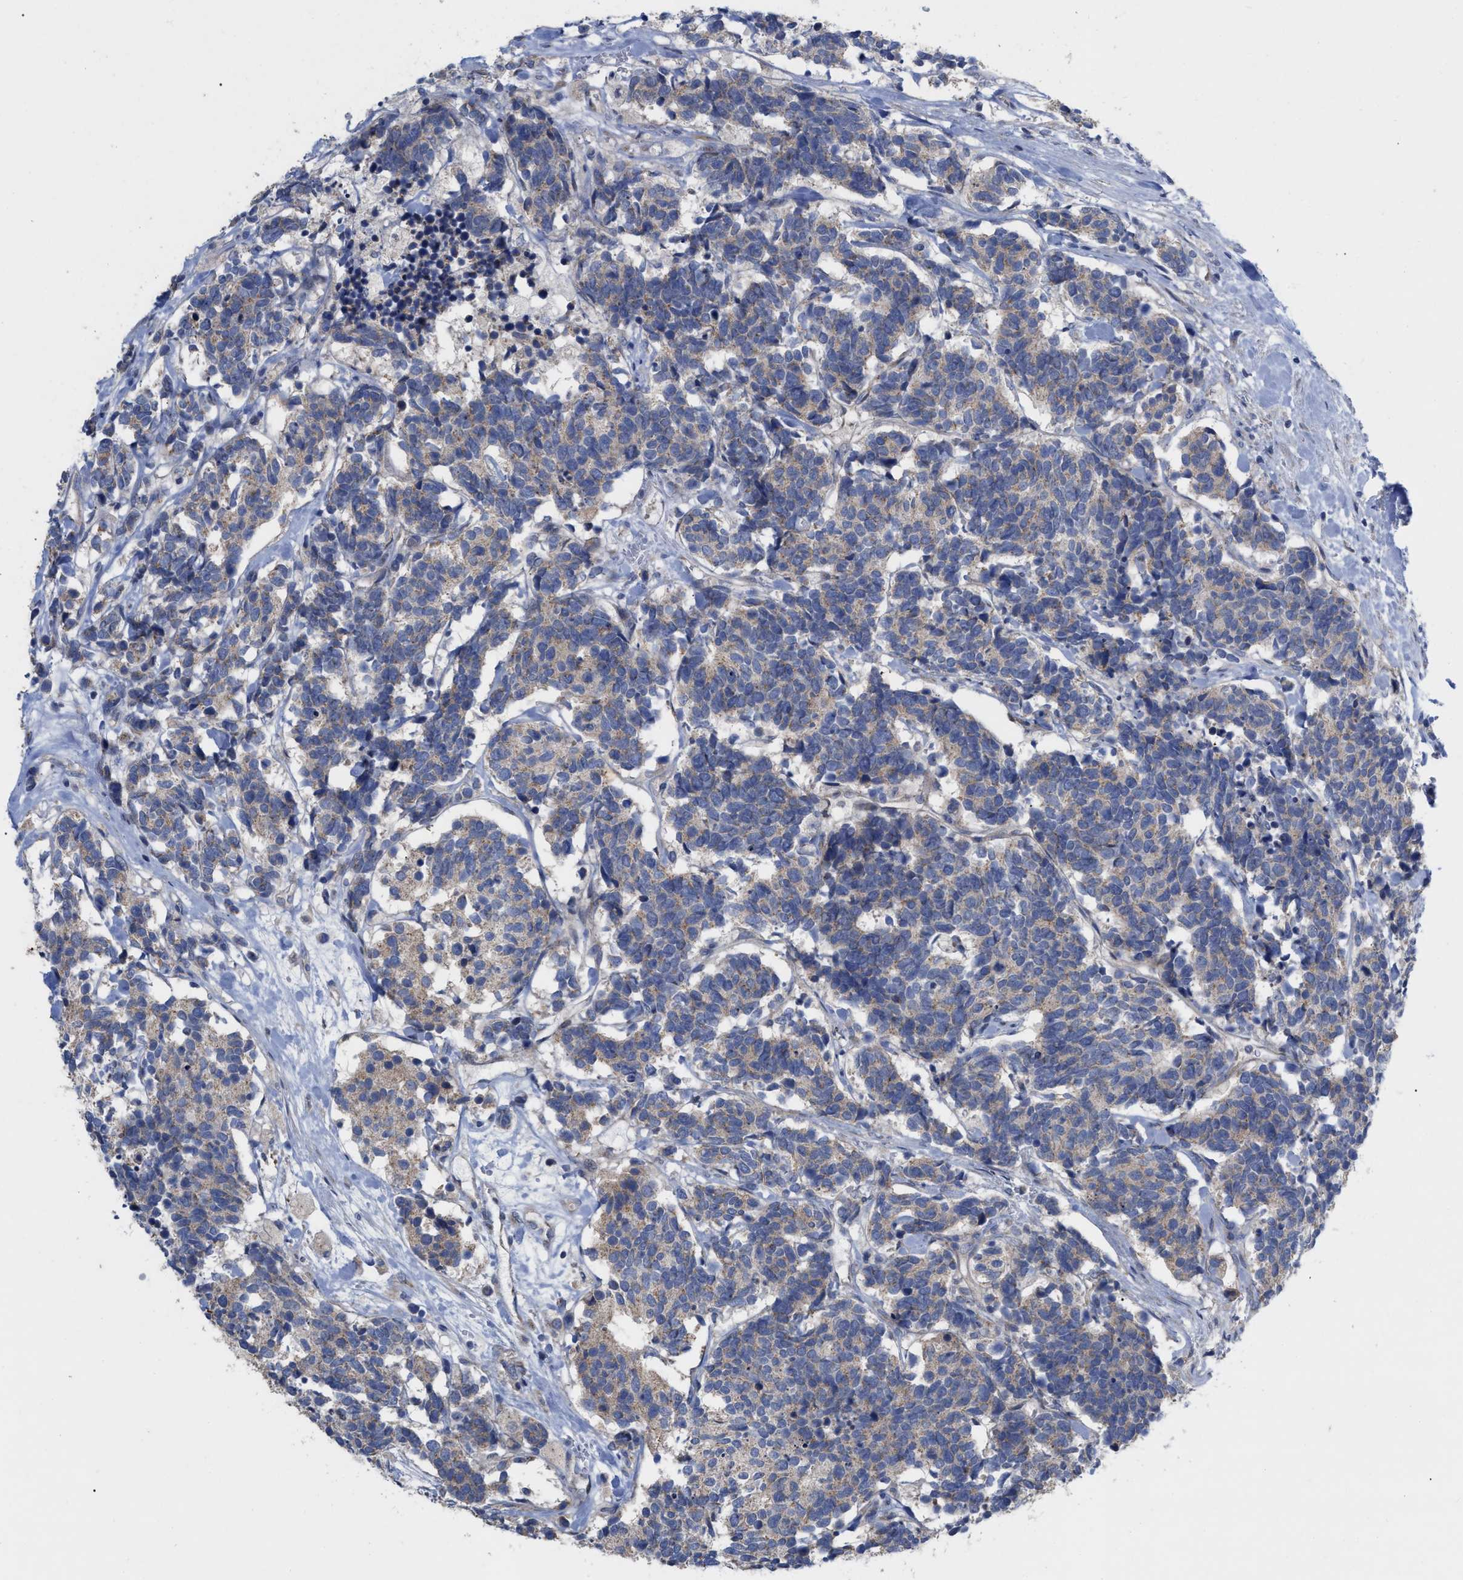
{"staining": {"intensity": "weak", "quantity": ">75%", "location": "cytoplasmic/membranous"}, "tissue": "carcinoid", "cell_type": "Tumor cells", "image_type": "cancer", "snomed": [{"axis": "morphology", "description": "Carcinoma, NOS"}, {"axis": "morphology", "description": "Carcinoid, malignant, NOS"}, {"axis": "topography", "description": "Urinary bladder"}], "caption": "Immunohistochemical staining of human carcinoid displays weak cytoplasmic/membranous protein positivity in about >75% of tumor cells.", "gene": "VIP", "patient": {"sex": "male", "age": 57}}